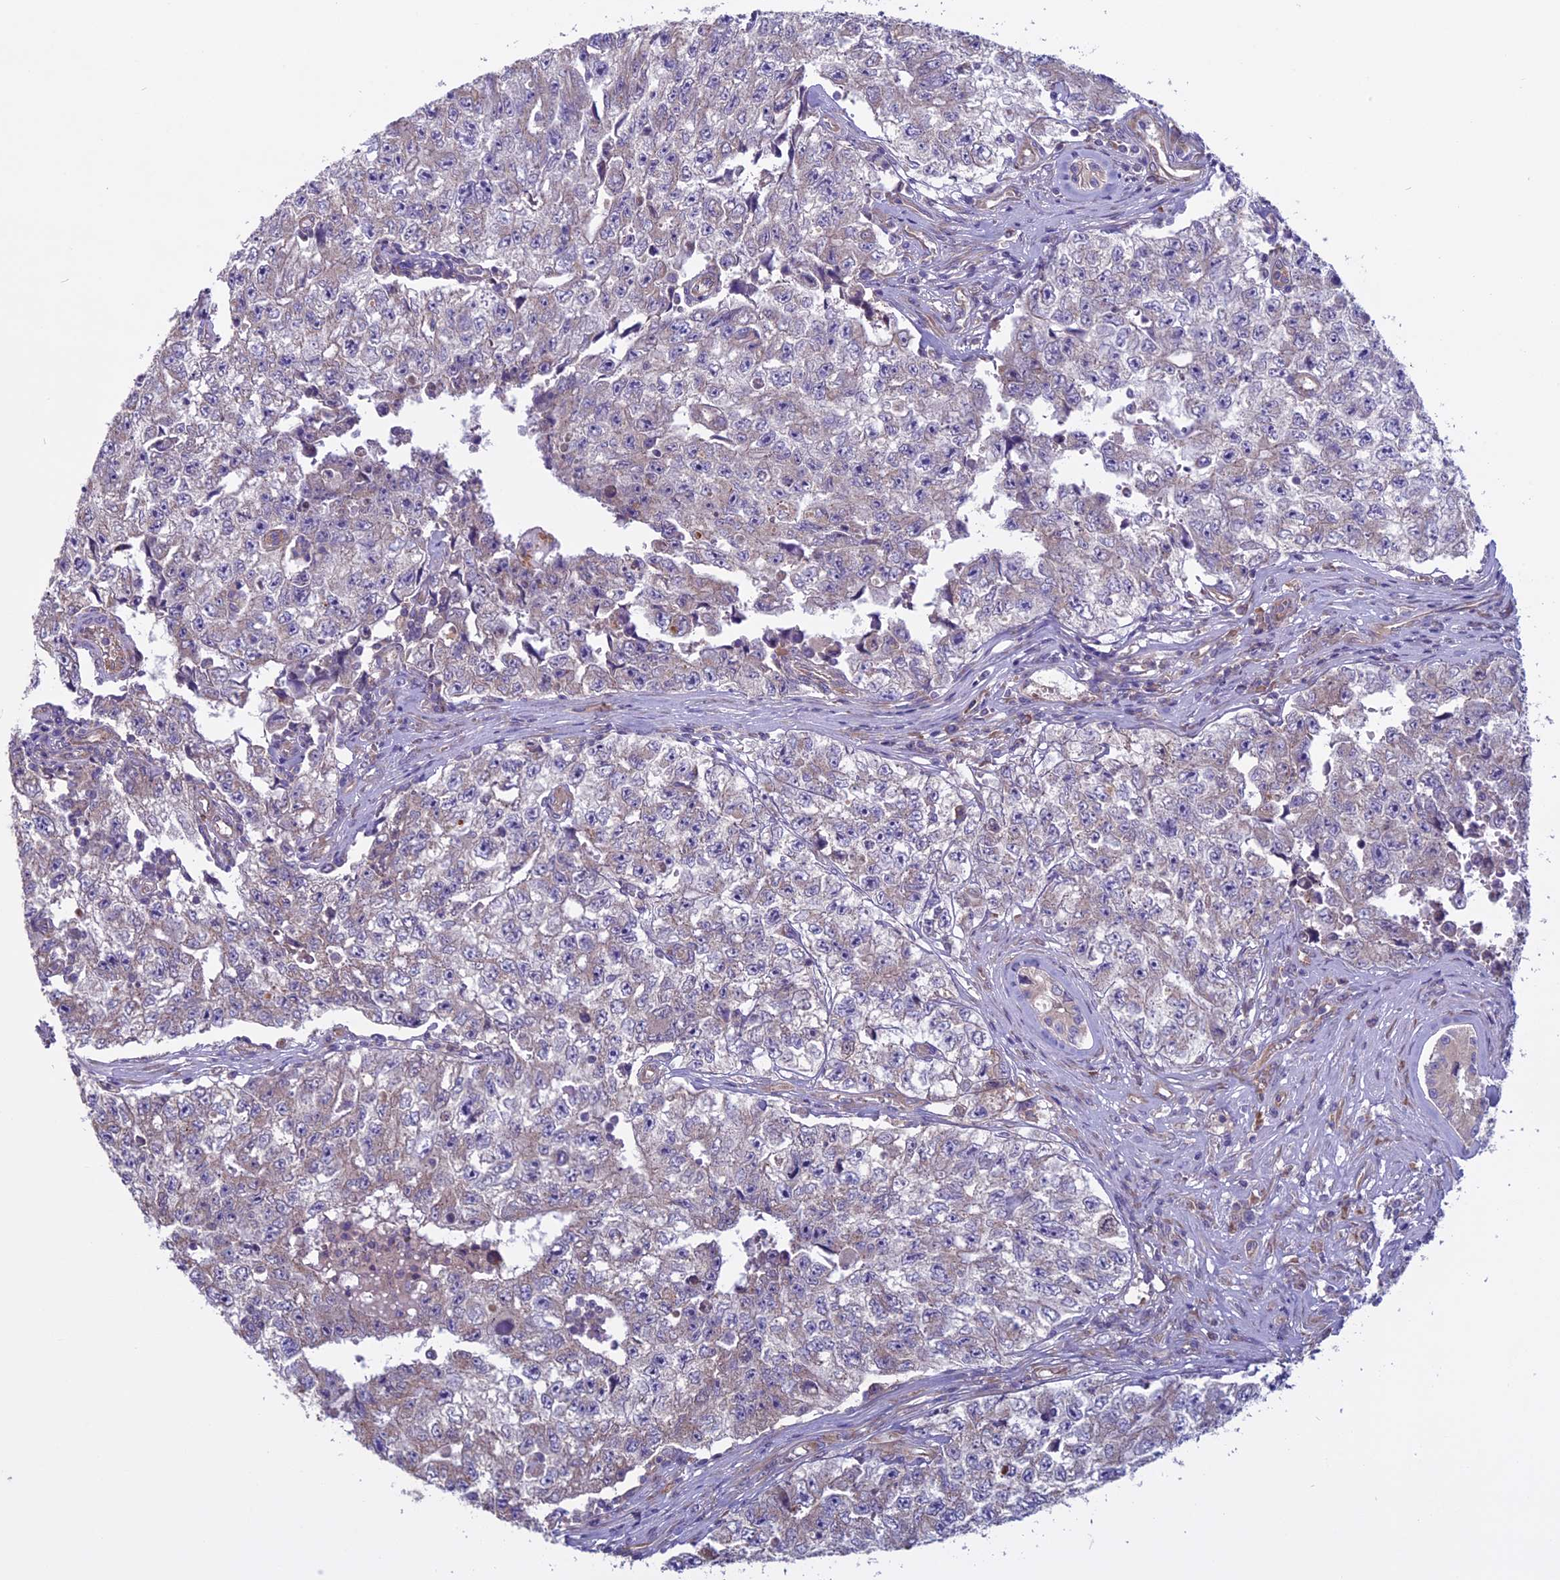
{"staining": {"intensity": "negative", "quantity": "none", "location": "none"}, "tissue": "testis cancer", "cell_type": "Tumor cells", "image_type": "cancer", "snomed": [{"axis": "morphology", "description": "Carcinoma, Embryonal, NOS"}, {"axis": "topography", "description": "Testis"}], "caption": "High power microscopy histopathology image of an immunohistochemistry micrograph of testis embryonal carcinoma, revealing no significant expression in tumor cells.", "gene": "DCTN5", "patient": {"sex": "male", "age": 17}}